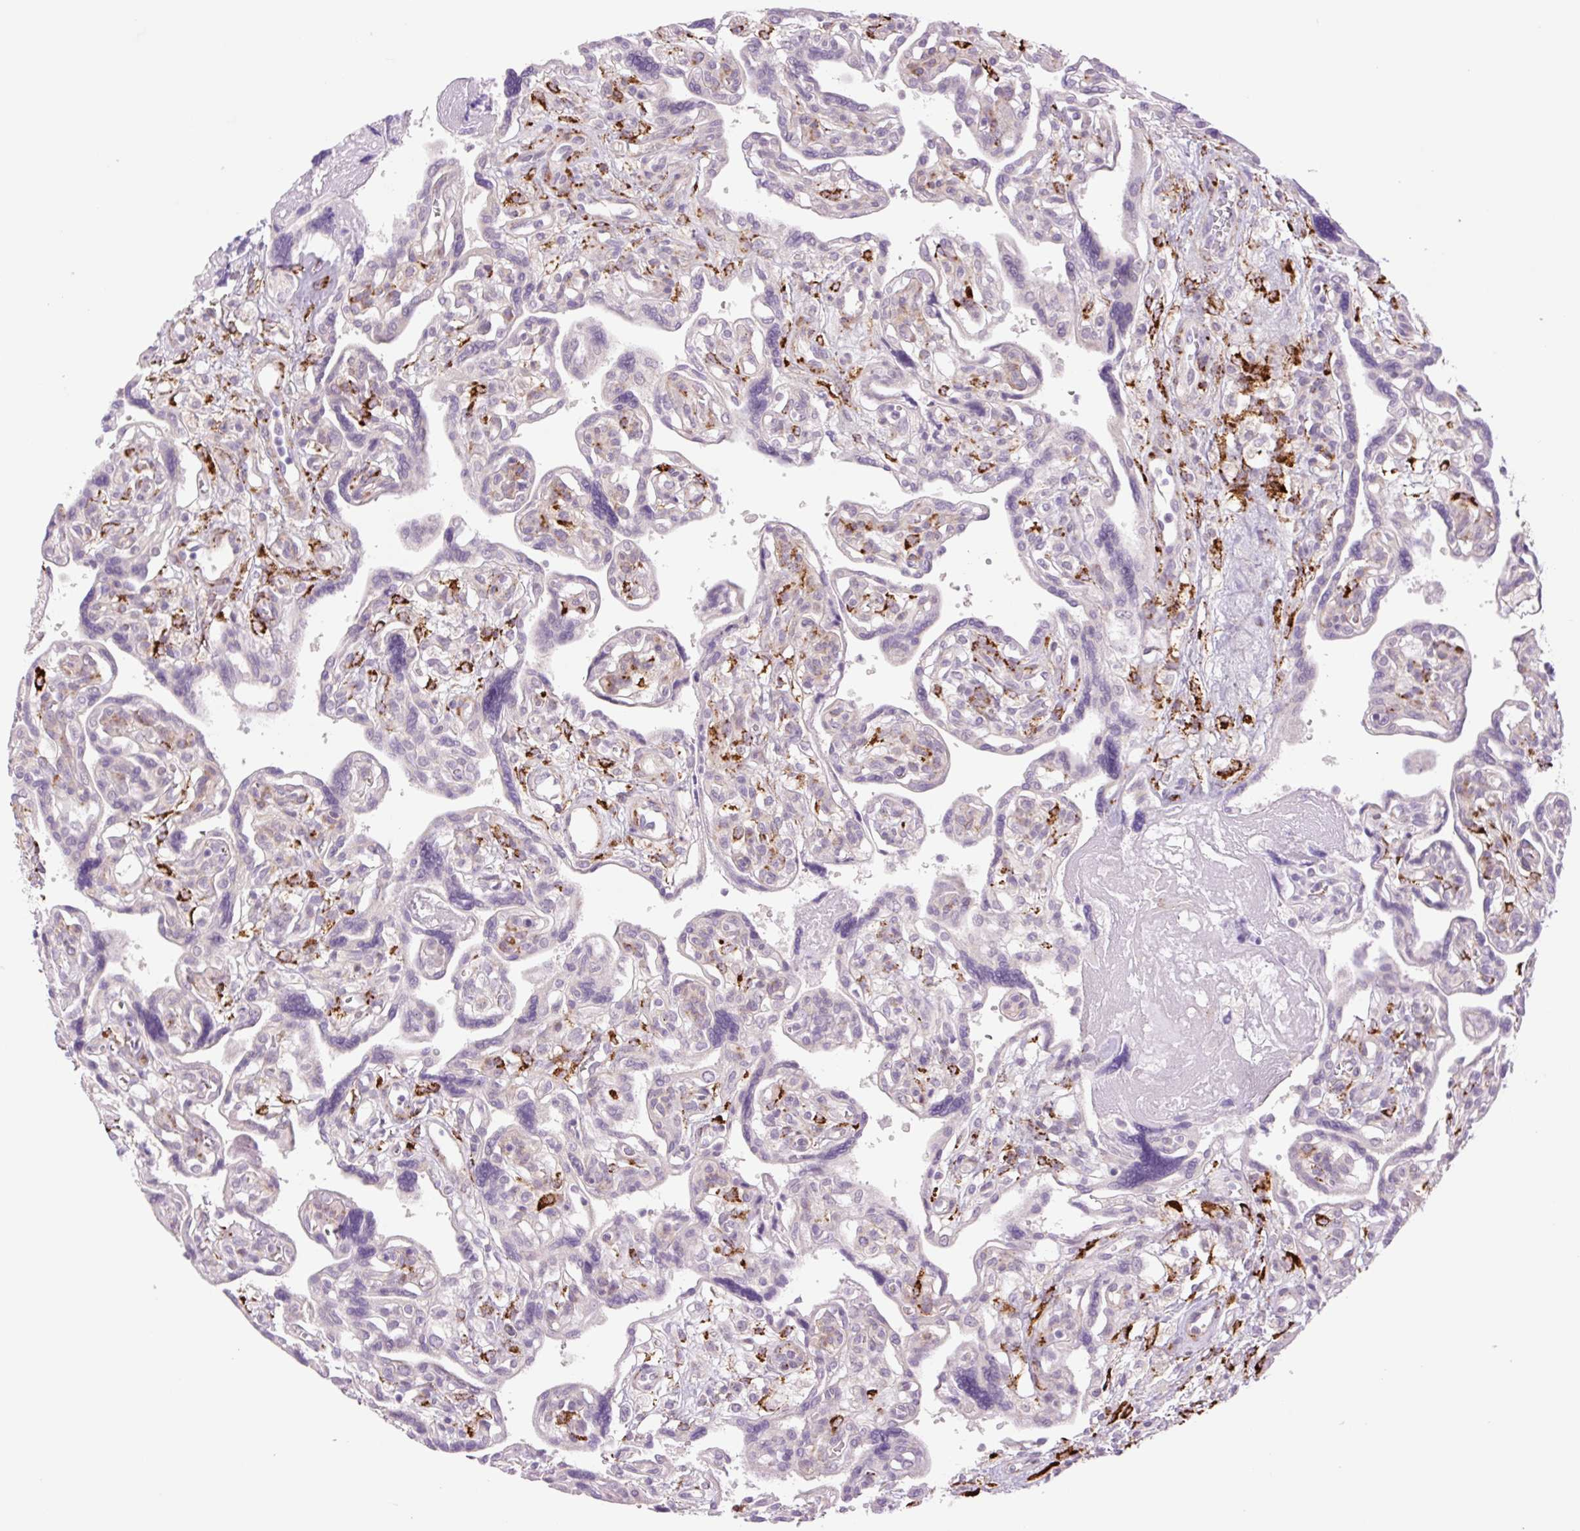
{"staining": {"intensity": "negative", "quantity": "none", "location": "none"}, "tissue": "placenta", "cell_type": "Trophoblastic cells", "image_type": "normal", "snomed": [{"axis": "morphology", "description": "Normal tissue, NOS"}, {"axis": "topography", "description": "Placenta"}], "caption": "A high-resolution histopathology image shows immunohistochemistry (IHC) staining of benign placenta, which exhibits no significant positivity in trophoblastic cells. Nuclei are stained in blue.", "gene": "COL5A1", "patient": {"sex": "female", "age": 39}}